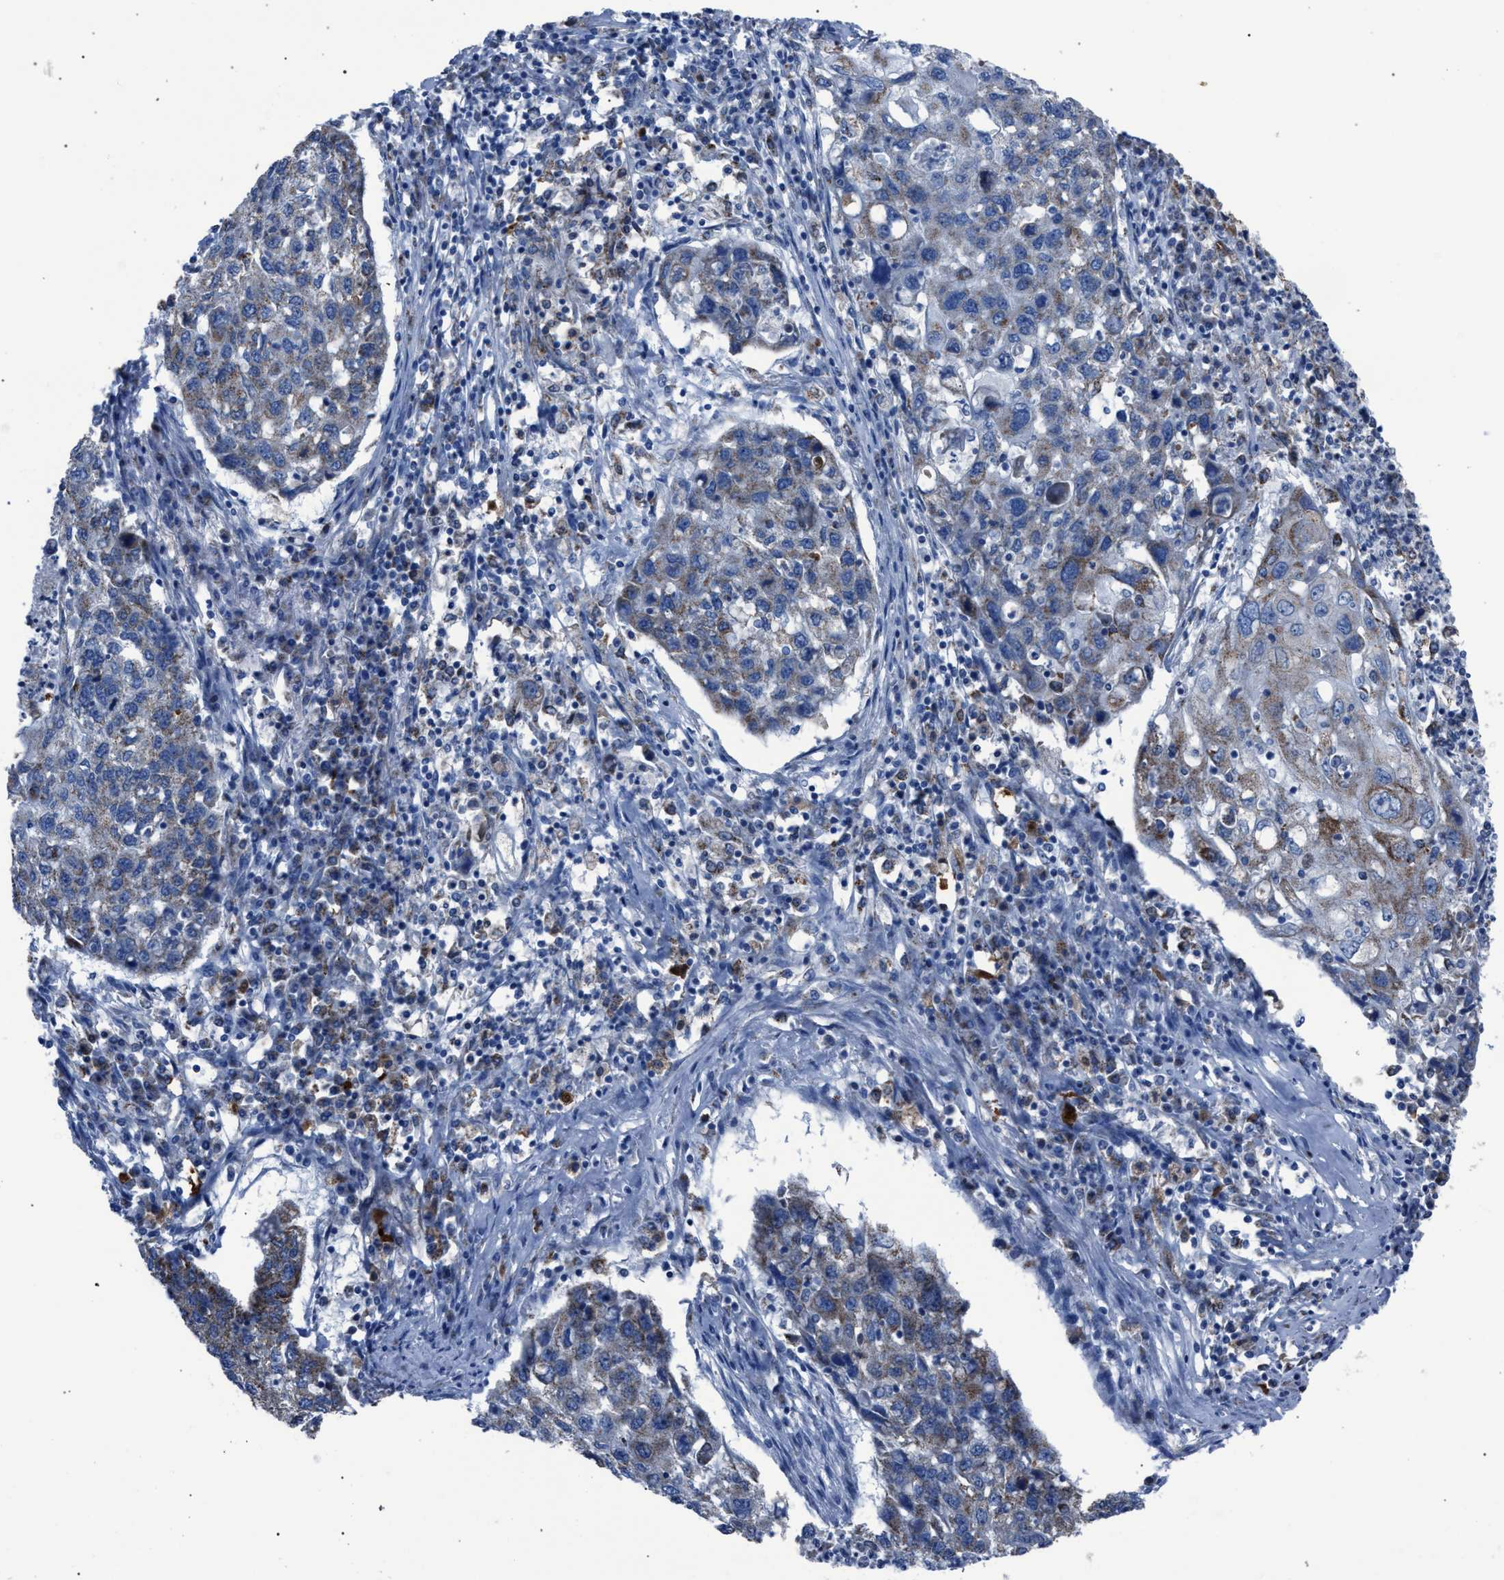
{"staining": {"intensity": "weak", "quantity": "<25%", "location": "cytoplasmic/membranous"}, "tissue": "lung cancer", "cell_type": "Tumor cells", "image_type": "cancer", "snomed": [{"axis": "morphology", "description": "Squamous cell carcinoma, NOS"}, {"axis": "topography", "description": "Lung"}], "caption": "Protein analysis of lung cancer shows no significant expression in tumor cells. The staining is performed using DAB (3,3'-diaminobenzidine) brown chromogen with nuclei counter-stained in using hematoxylin.", "gene": "HSD17B4", "patient": {"sex": "female", "age": 63}}